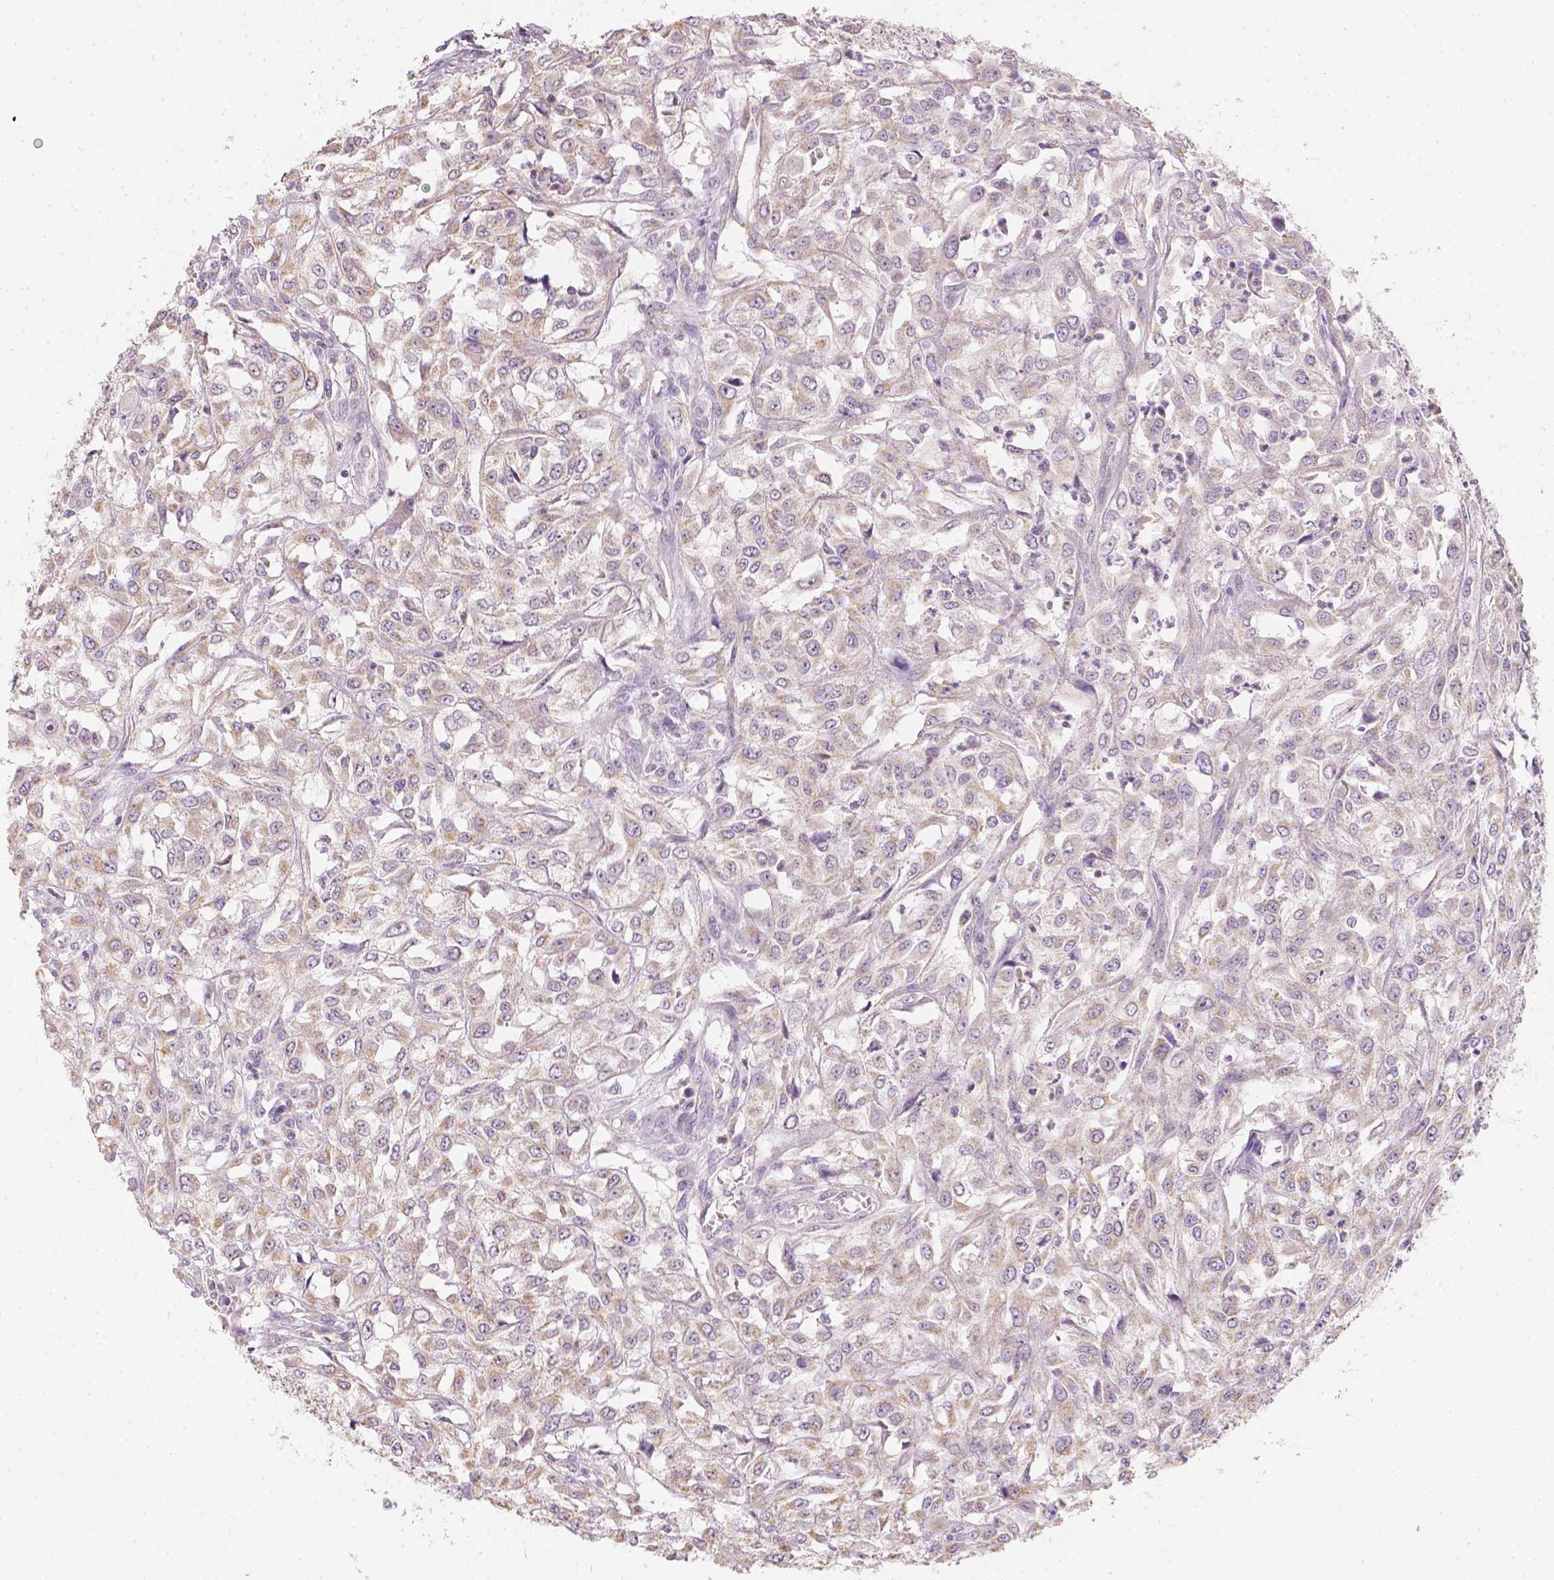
{"staining": {"intensity": "weak", "quantity": ">75%", "location": "cytoplasmic/membranous"}, "tissue": "urothelial cancer", "cell_type": "Tumor cells", "image_type": "cancer", "snomed": [{"axis": "morphology", "description": "Urothelial carcinoma, High grade"}, {"axis": "topography", "description": "Urinary bladder"}], "caption": "Approximately >75% of tumor cells in high-grade urothelial carcinoma show weak cytoplasmic/membranous protein positivity as visualized by brown immunohistochemical staining.", "gene": "NVL", "patient": {"sex": "male", "age": 67}}